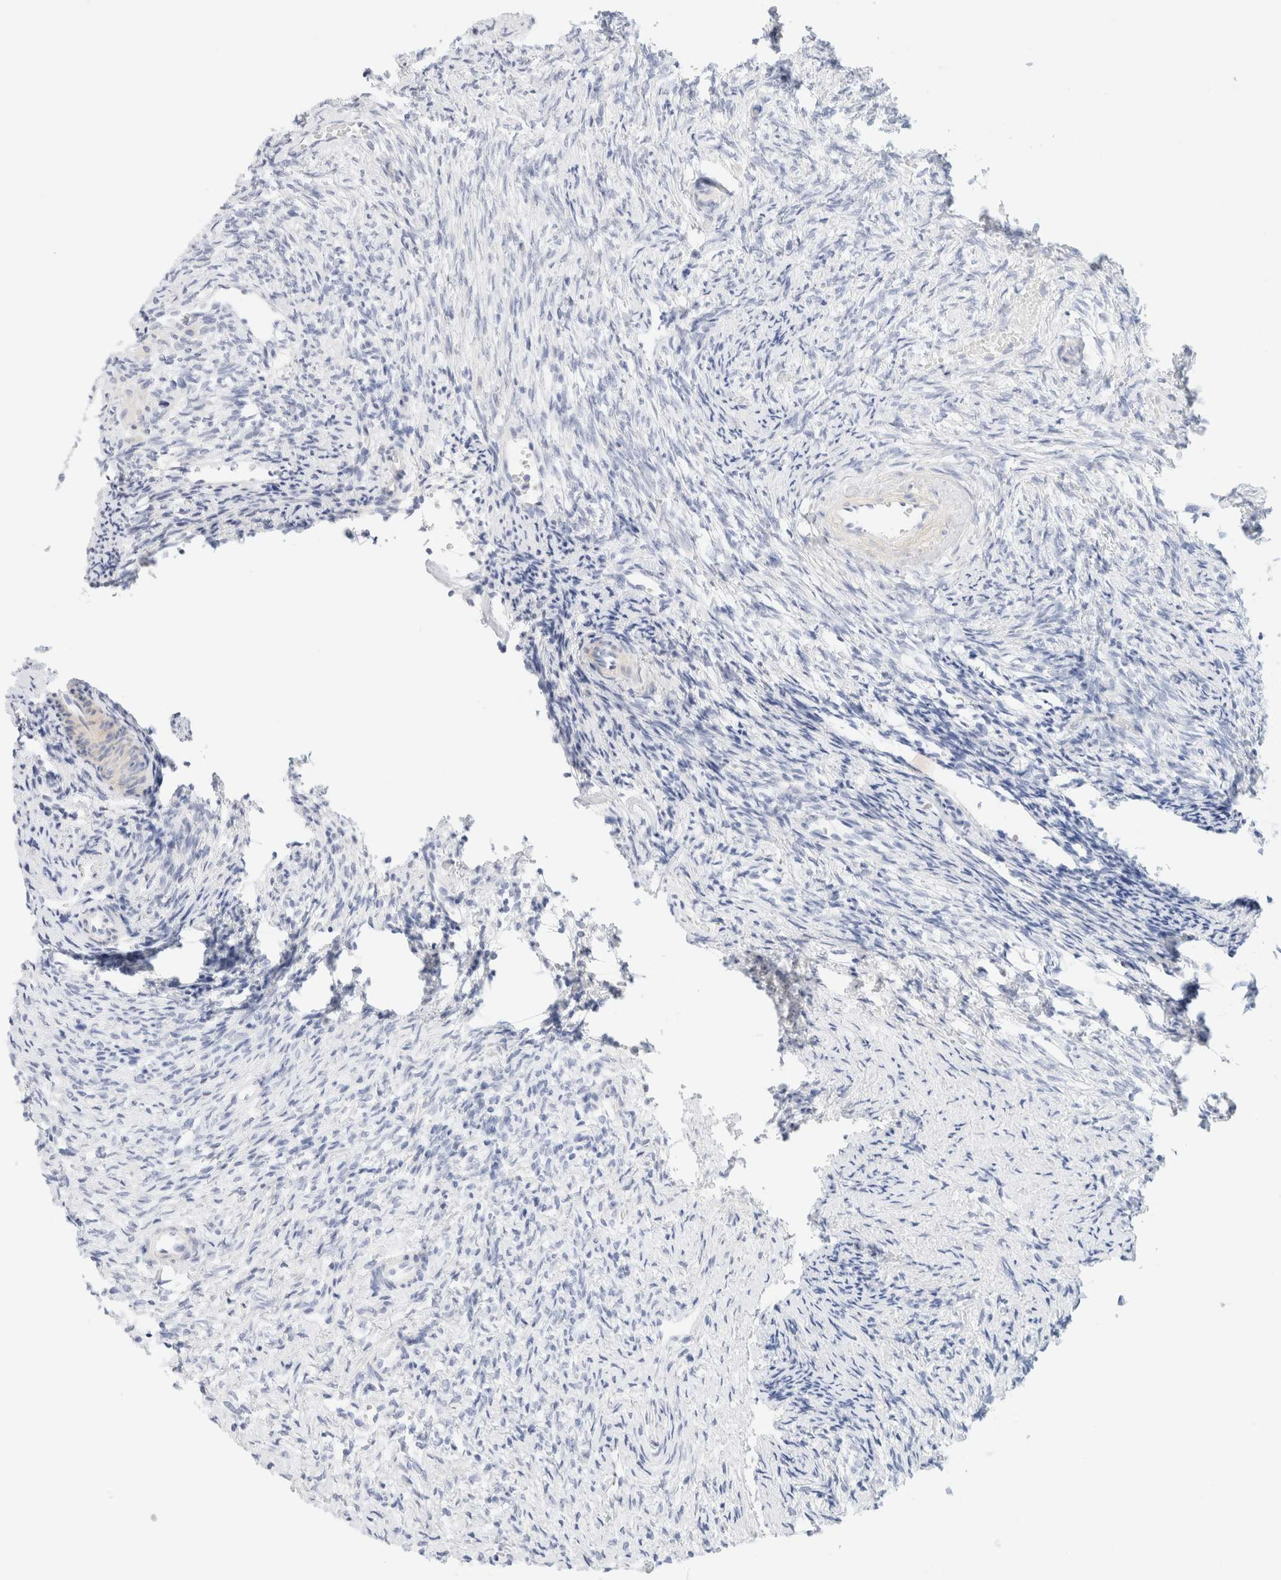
{"staining": {"intensity": "negative", "quantity": "none", "location": "none"}, "tissue": "ovary", "cell_type": "Ovarian stroma cells", "image_type": "normal", "snomed": [{"axis": "morphology", "description": "Normal tissue, NOS"}, {"axis": "topography", "description": "Ovary"}], "caption": "This is a image of immunohistochemistry (IHC) staining of unremarkable ovary, which shows no staining in ovarian stroma cells. (DAB (3,3'-diaminobenzidine) immunohistochemistry (IHC) visualized using brightfield microscopy, high magnification).", "gene": "DPYS", "patient": {"sex": "female", "age": 41}}